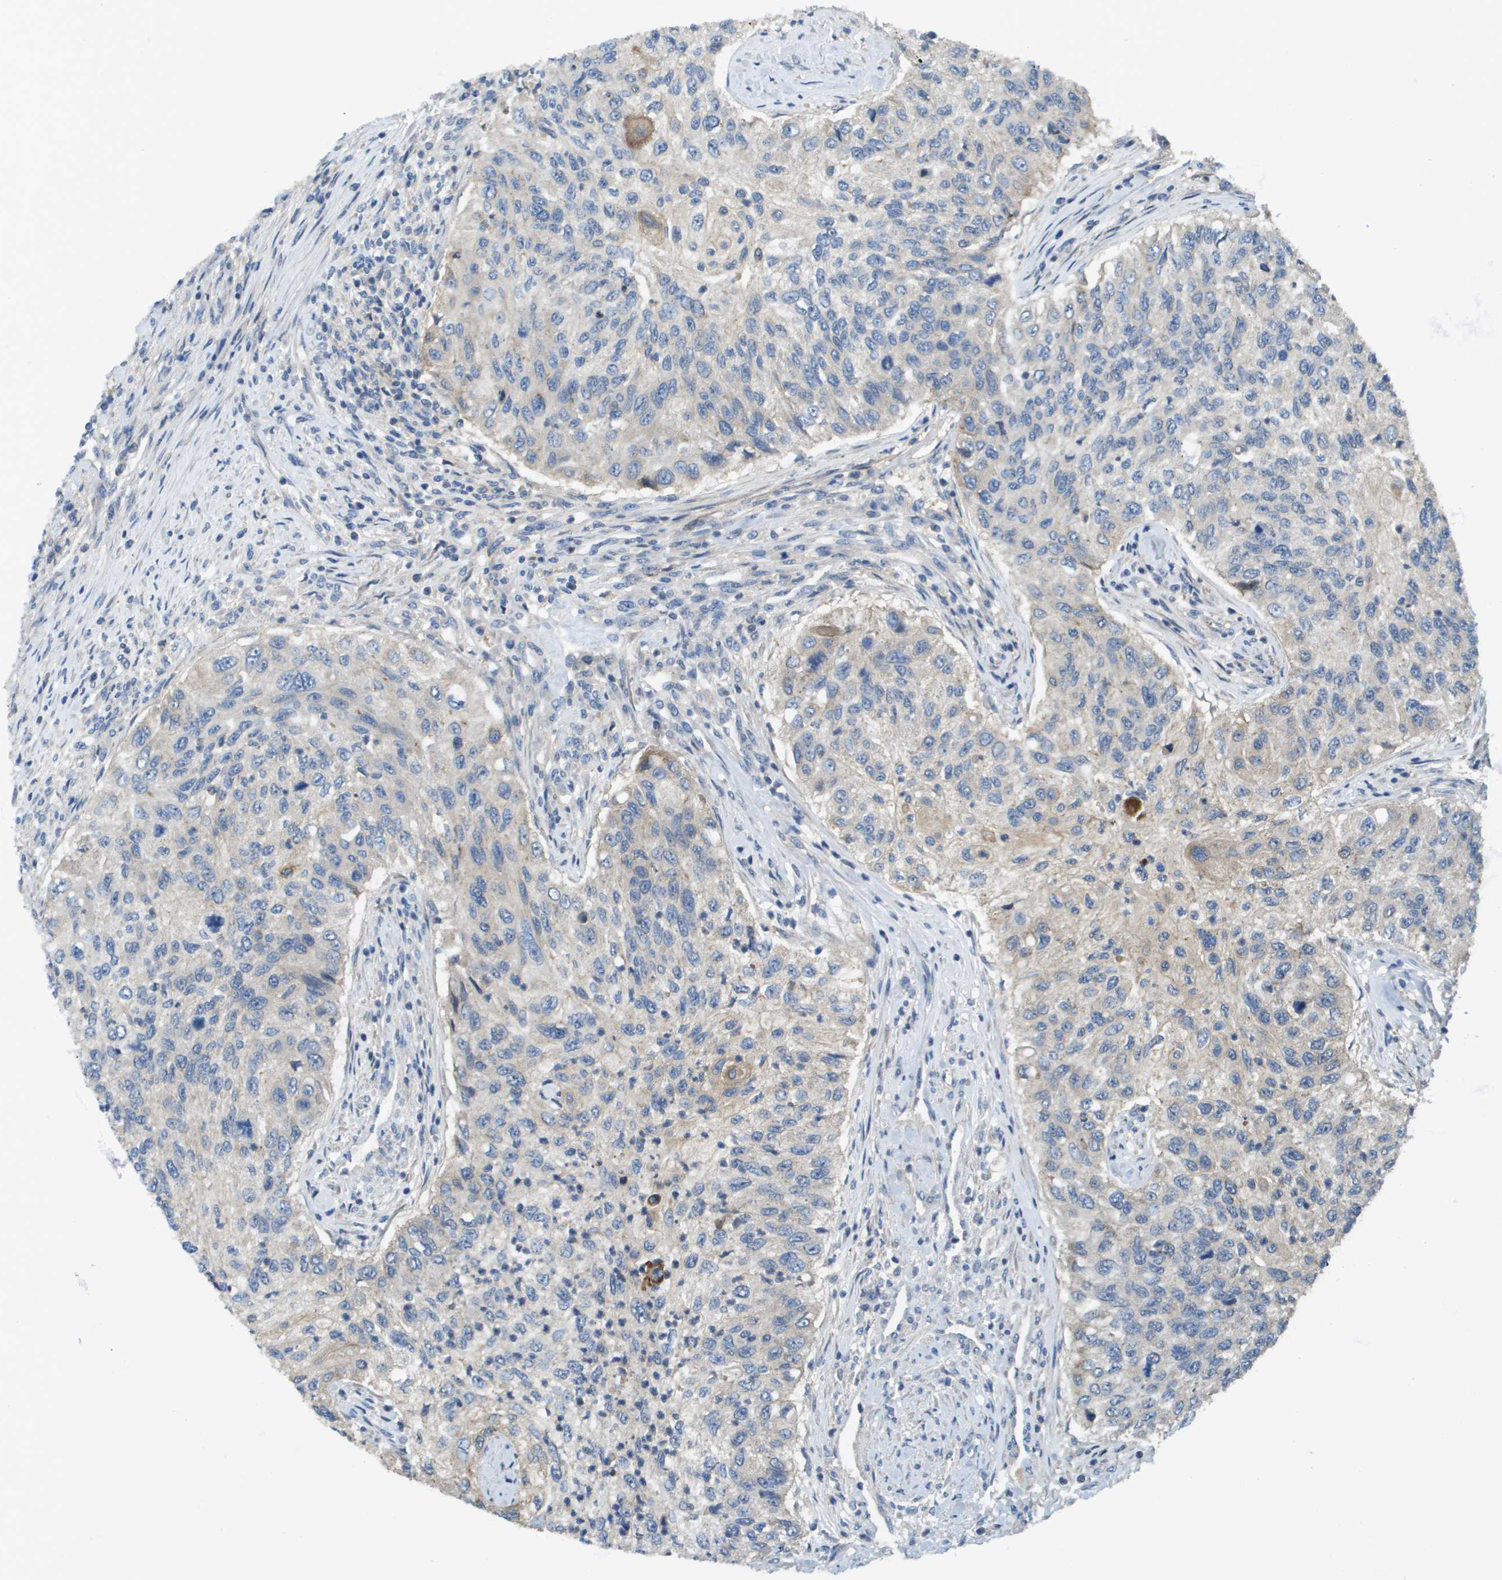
{"staining": {"intensity": "negative", "quantity": "none", "location": "none"}, "tissue": "urothelial cancer", "cell_type": "Tumor cells", "image_type": "cancer", "snomed": [{"axis": "morphology", "description": "Urothelial carcinoma, High grade"}, {"axis": "topography", "description": "Urinary bladder"}], "caption": "Tumor cells show no significant protein expression in urothelial cancer.", "gene": "KRT23", "patient": {"sex": "female", "age": 60}}